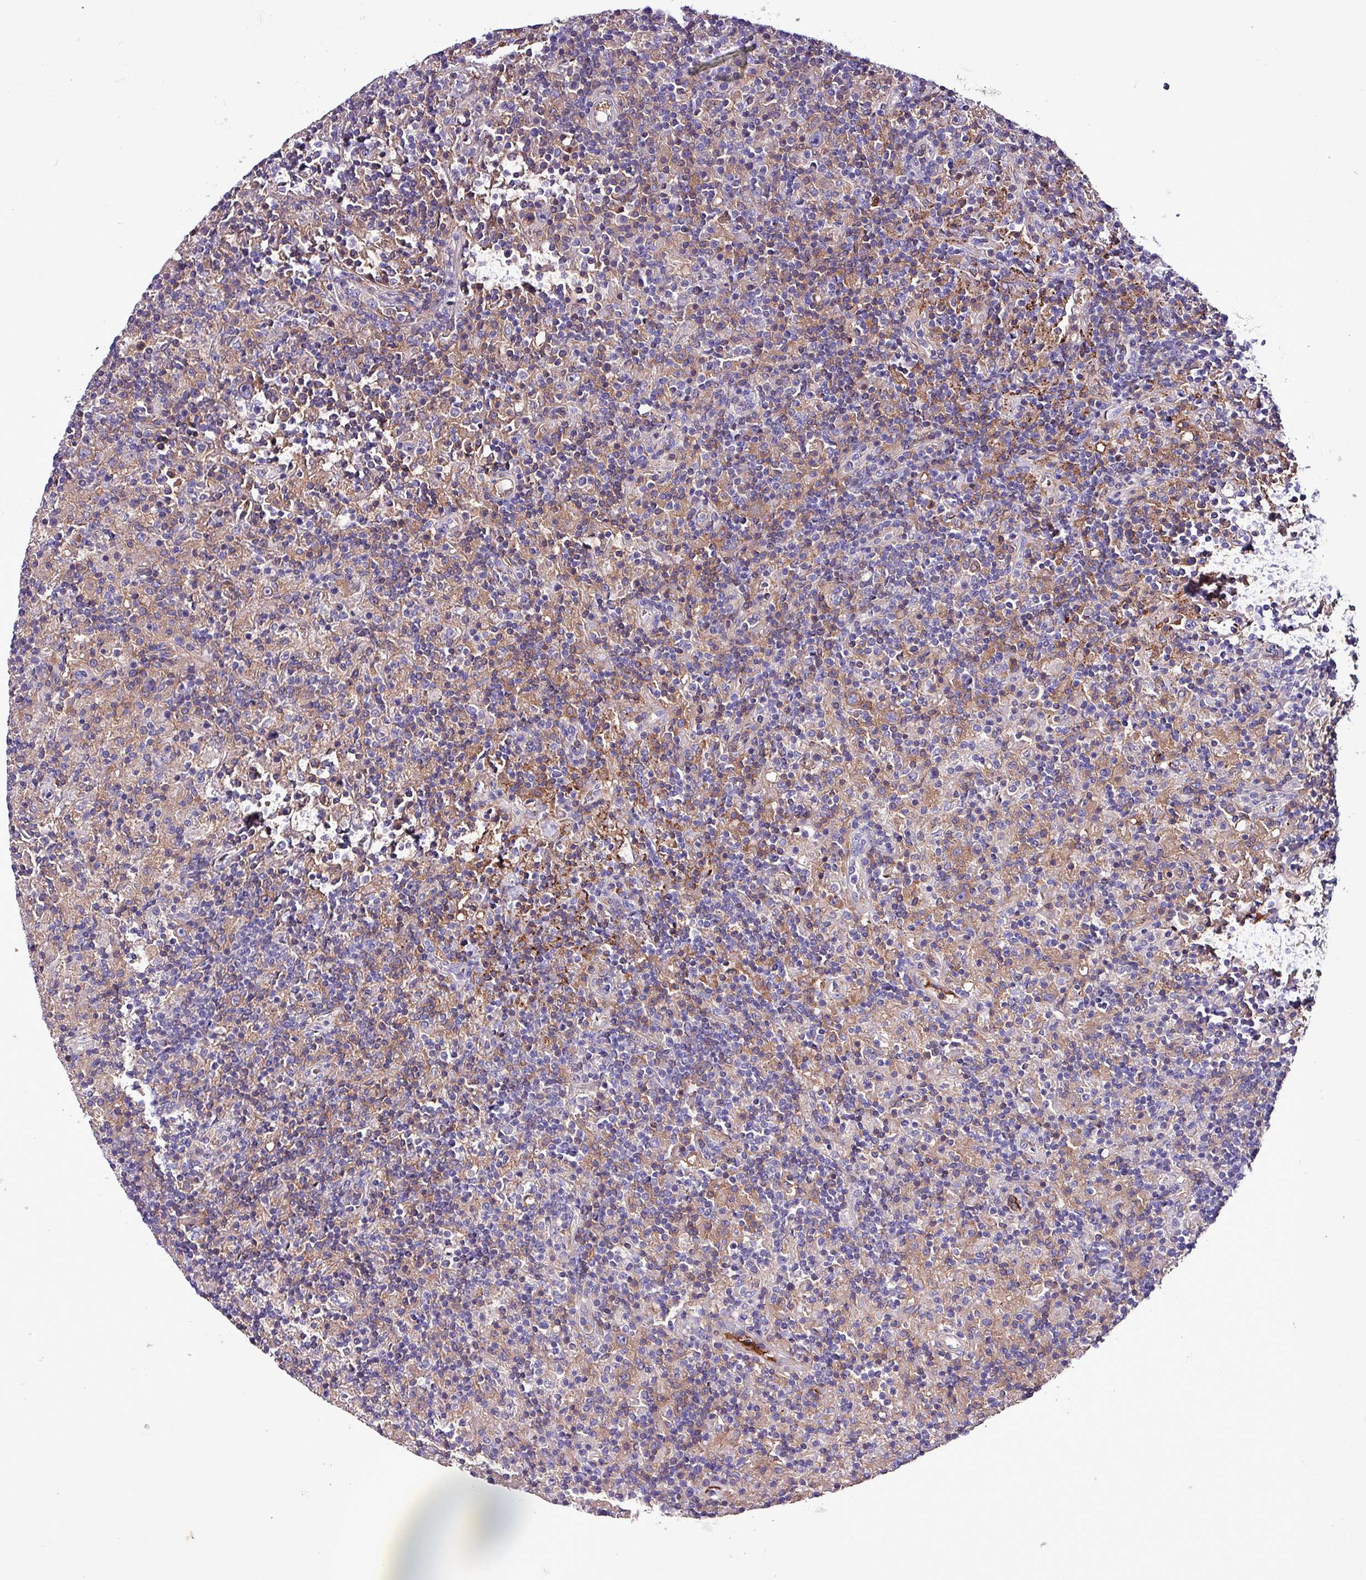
{"staining": {"intensity": "negative", "quantity": "none", "location": "none"}, "tissue": "lymphoma", "cell_type": "Tumor cells", "image_type": "cancer", "snomed": [{"axis": "morphology", "description": "Hodgkin's disease, NOS"}, {"axis": "topography", "description": "Lymph node"}], "caption": "DAB (3,3'-diaminobenzidine) immunohistochemical staining of human lymphoma shows no significant positivity in tumor cells.", "gene": "HP", "patient": {"sex": "male", "age": 70}}